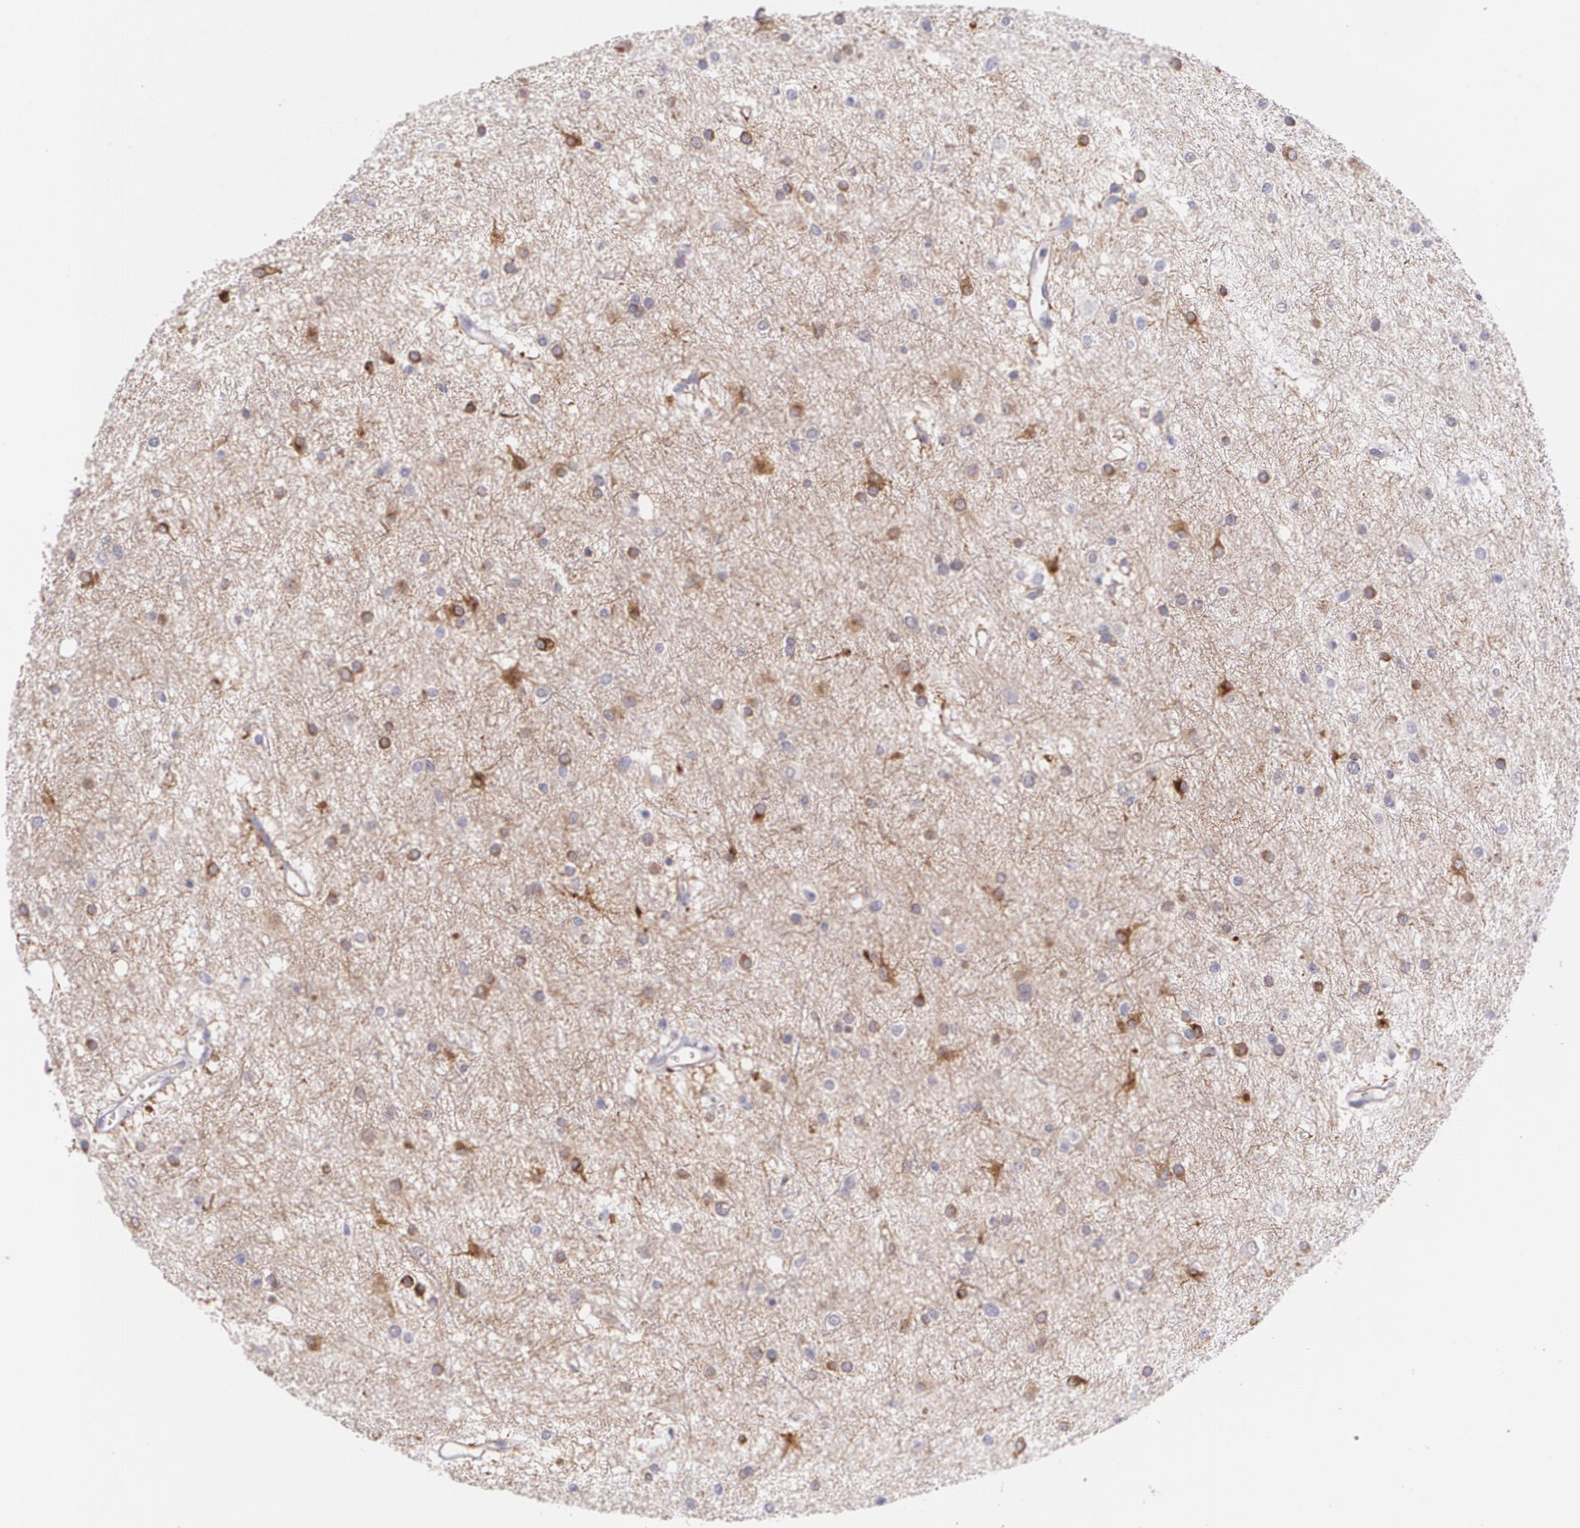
{"staining": {"intensity": "strong", "quantity": "25%-75%", "location": "cytoplasmic/membranous"}, "tissue": "glioma", "cell_type": "Tumor cells", "image_type": "cancer", "snomed": [{"axis": "morphology", "description": "Glioma, malignant, Low grade"}, {"axis": "topography", "description": "Brain"}], "caption": "Immunohistochemical staining of human malignant glioma (low-grade) demonstrates strong cytoplasmic/membranous protein positivity in approximately 25%-75% of tumor cells.", "gene": "RTN1", "patient": {"sex": "female", "age": 36}}